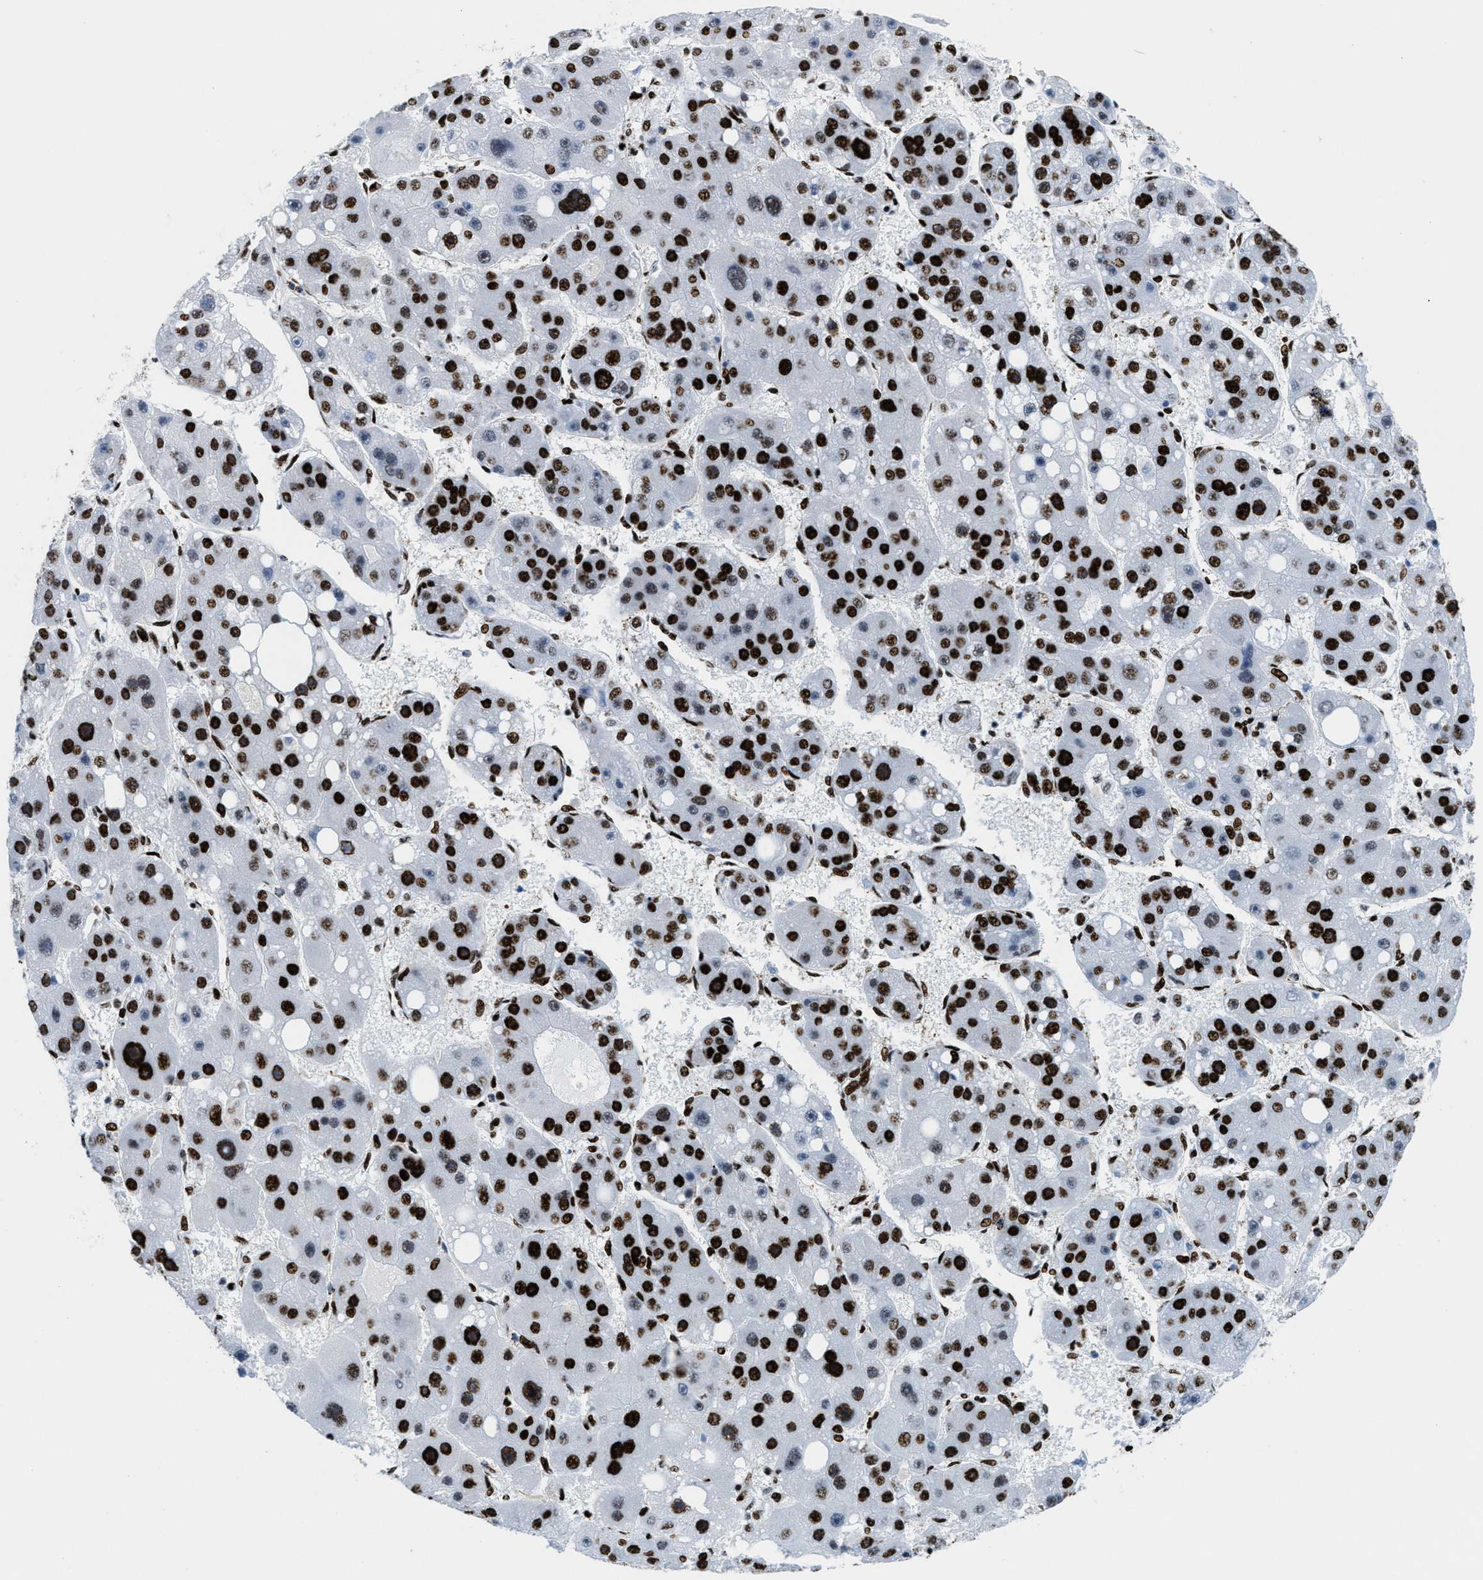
{"staining": {"intensity": "strong", "quantity": ">75%", "location": "nuclear"}, "tissue": "liver cancer", "cell_type": "Tumor cells", "image_type": "cancer", "snomed": [{"axis": "morphology", "description": "Carcinoma, Hepatocellular, NOS"}, {"axis": "topography", "description": "Liver"}], "caption": "A brown stain shows strong nuclear staining of a protein in liver cancer tumor cells. The staining is performed using DAB brown chromogen to label protein expression. The nuclei are counter-stained blue using hematoxylin.", "gene": "NONO", "patient": {"sex": "female", "age": 61}}